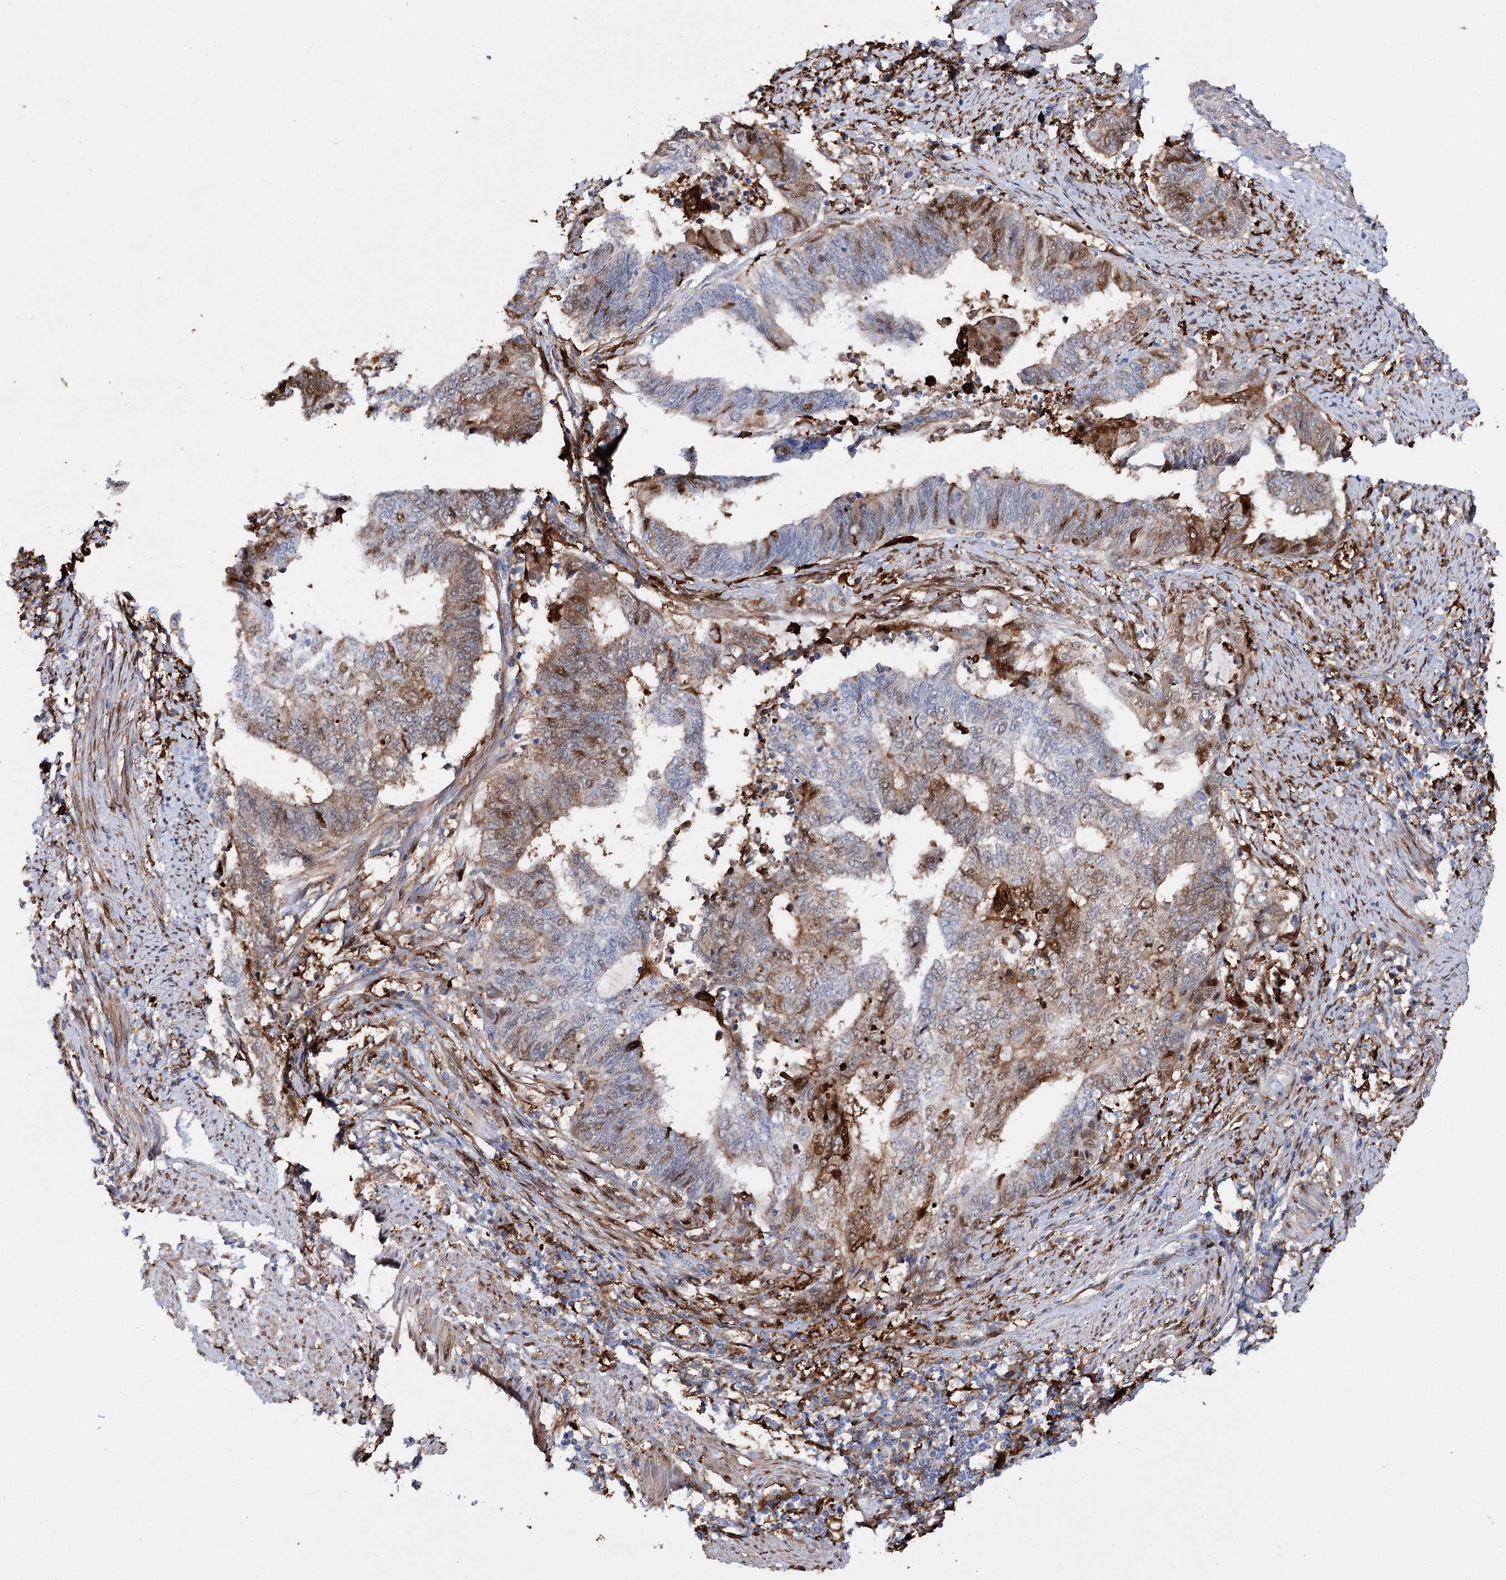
{"staining": {"intensity": "moderate", "quantity": "25%-75%", "location": "cytoplasmic/membranous,nuclear"}, "tissue": "endometrial cancer", "cell_type": "Tumor cells", "image_type": "cancer", "snomed": [{"axis": "morphology", "description": "Adenocarcinoma, NOS"}, {"axis": "topography", "description": "Uterus"}, {"axis": "topography", "description": "Endometrium"}], "caption": "Adenocarcinoma (endometrial) stained with IHC exhibits moderate cytoplasmic/membranous and nuclear staining in about 25%-75% of tumor cells.", "gene": "CFAP46", "patient": {"sex": "female", "age": 70}}